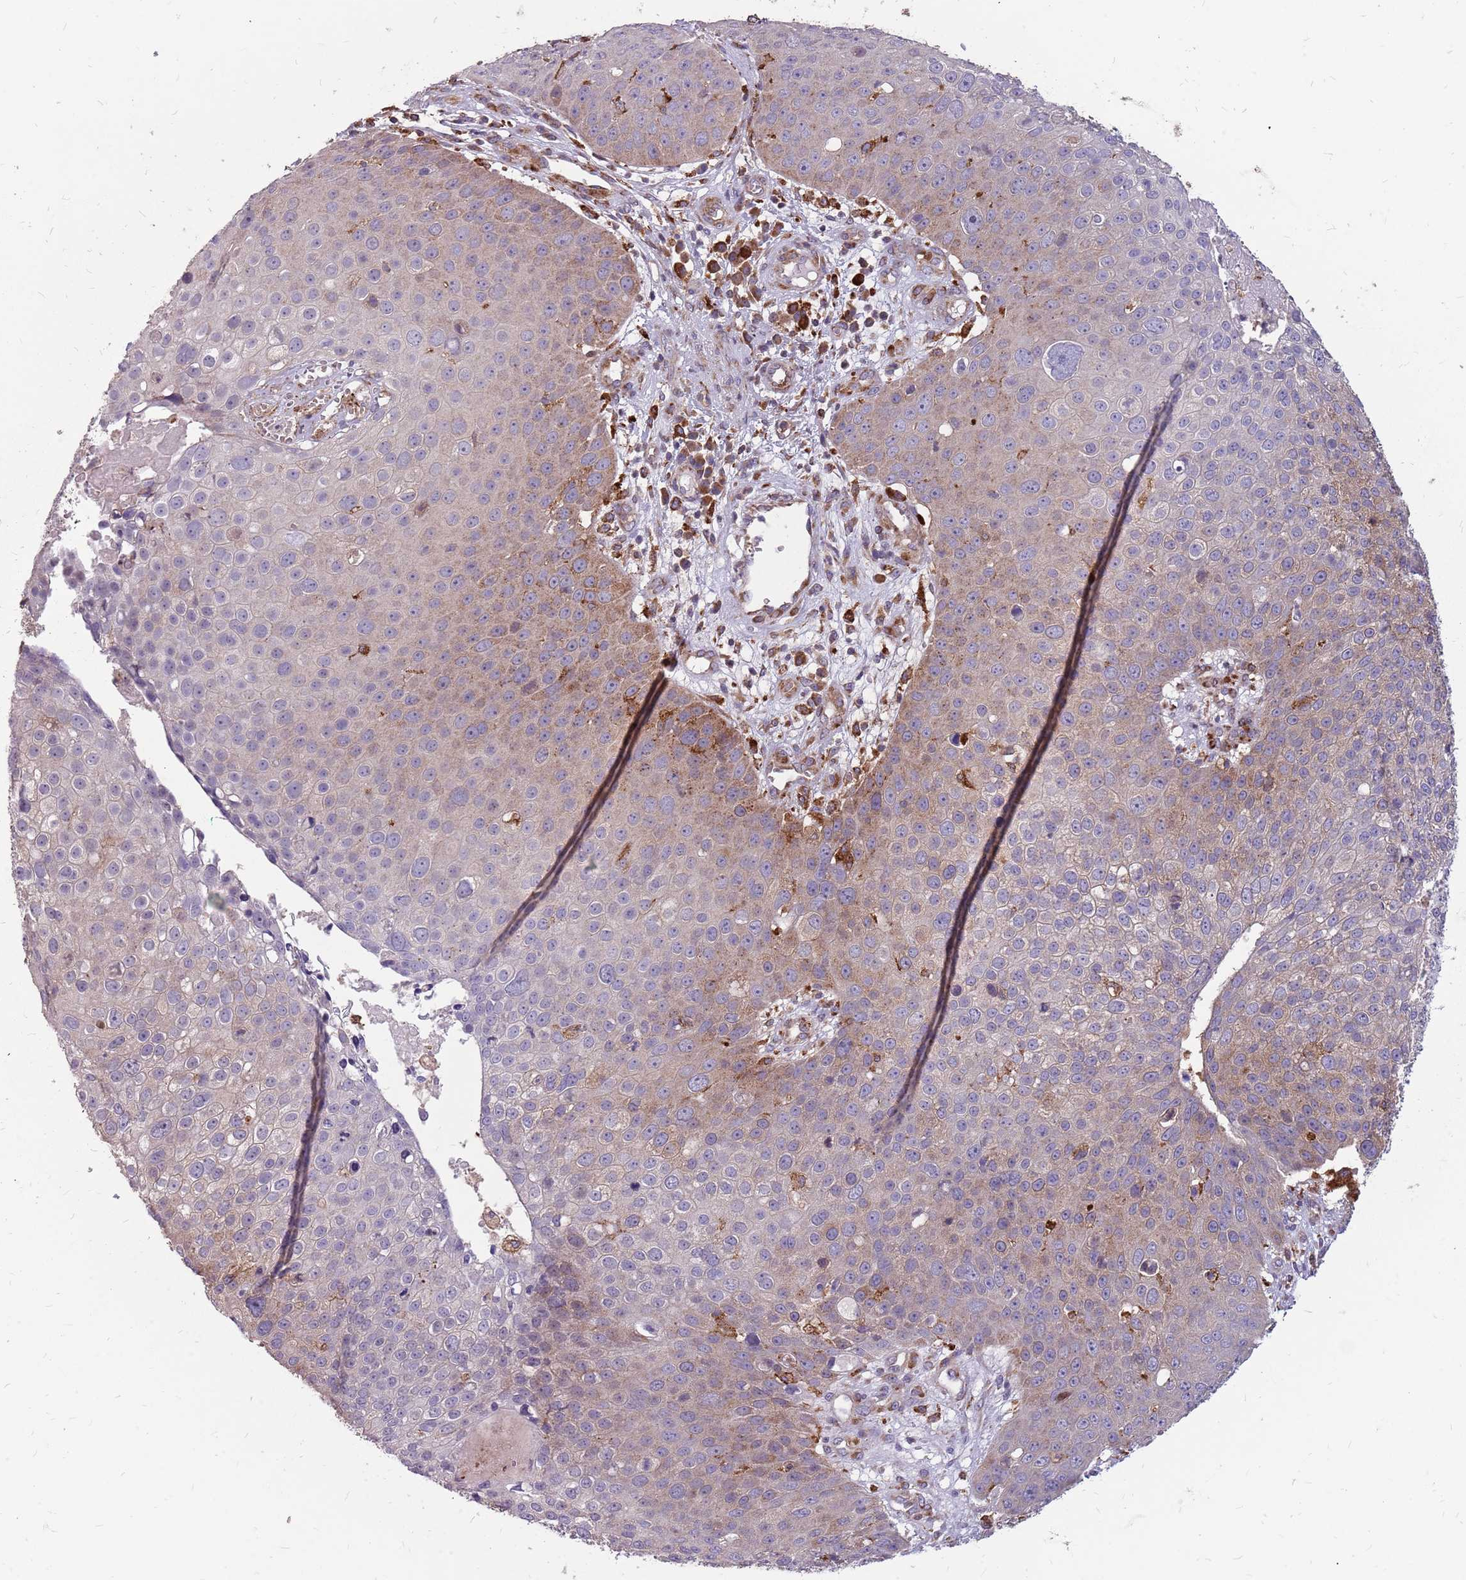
{"staining": {"intensity": "moderate", "quantity": "<25%", "location": "cytoplasmic/membranous"}, "tissue": "skin cancer", "cell_type": "Tumor cells", "image_type": "cancer", "snomed": [{"axis": "morphology", "description": "Squamous cell carcinoma, NOS"}, {"axis": "topography", "description": "Skin"}], "caption": "Skin cancer stained with a brown dye shows moderate cytoplasmic/membranous positive positivity in approximately <25% of tumor cells.", "gene": "NME4", "patient": {"sex": "male", "age": 71}}